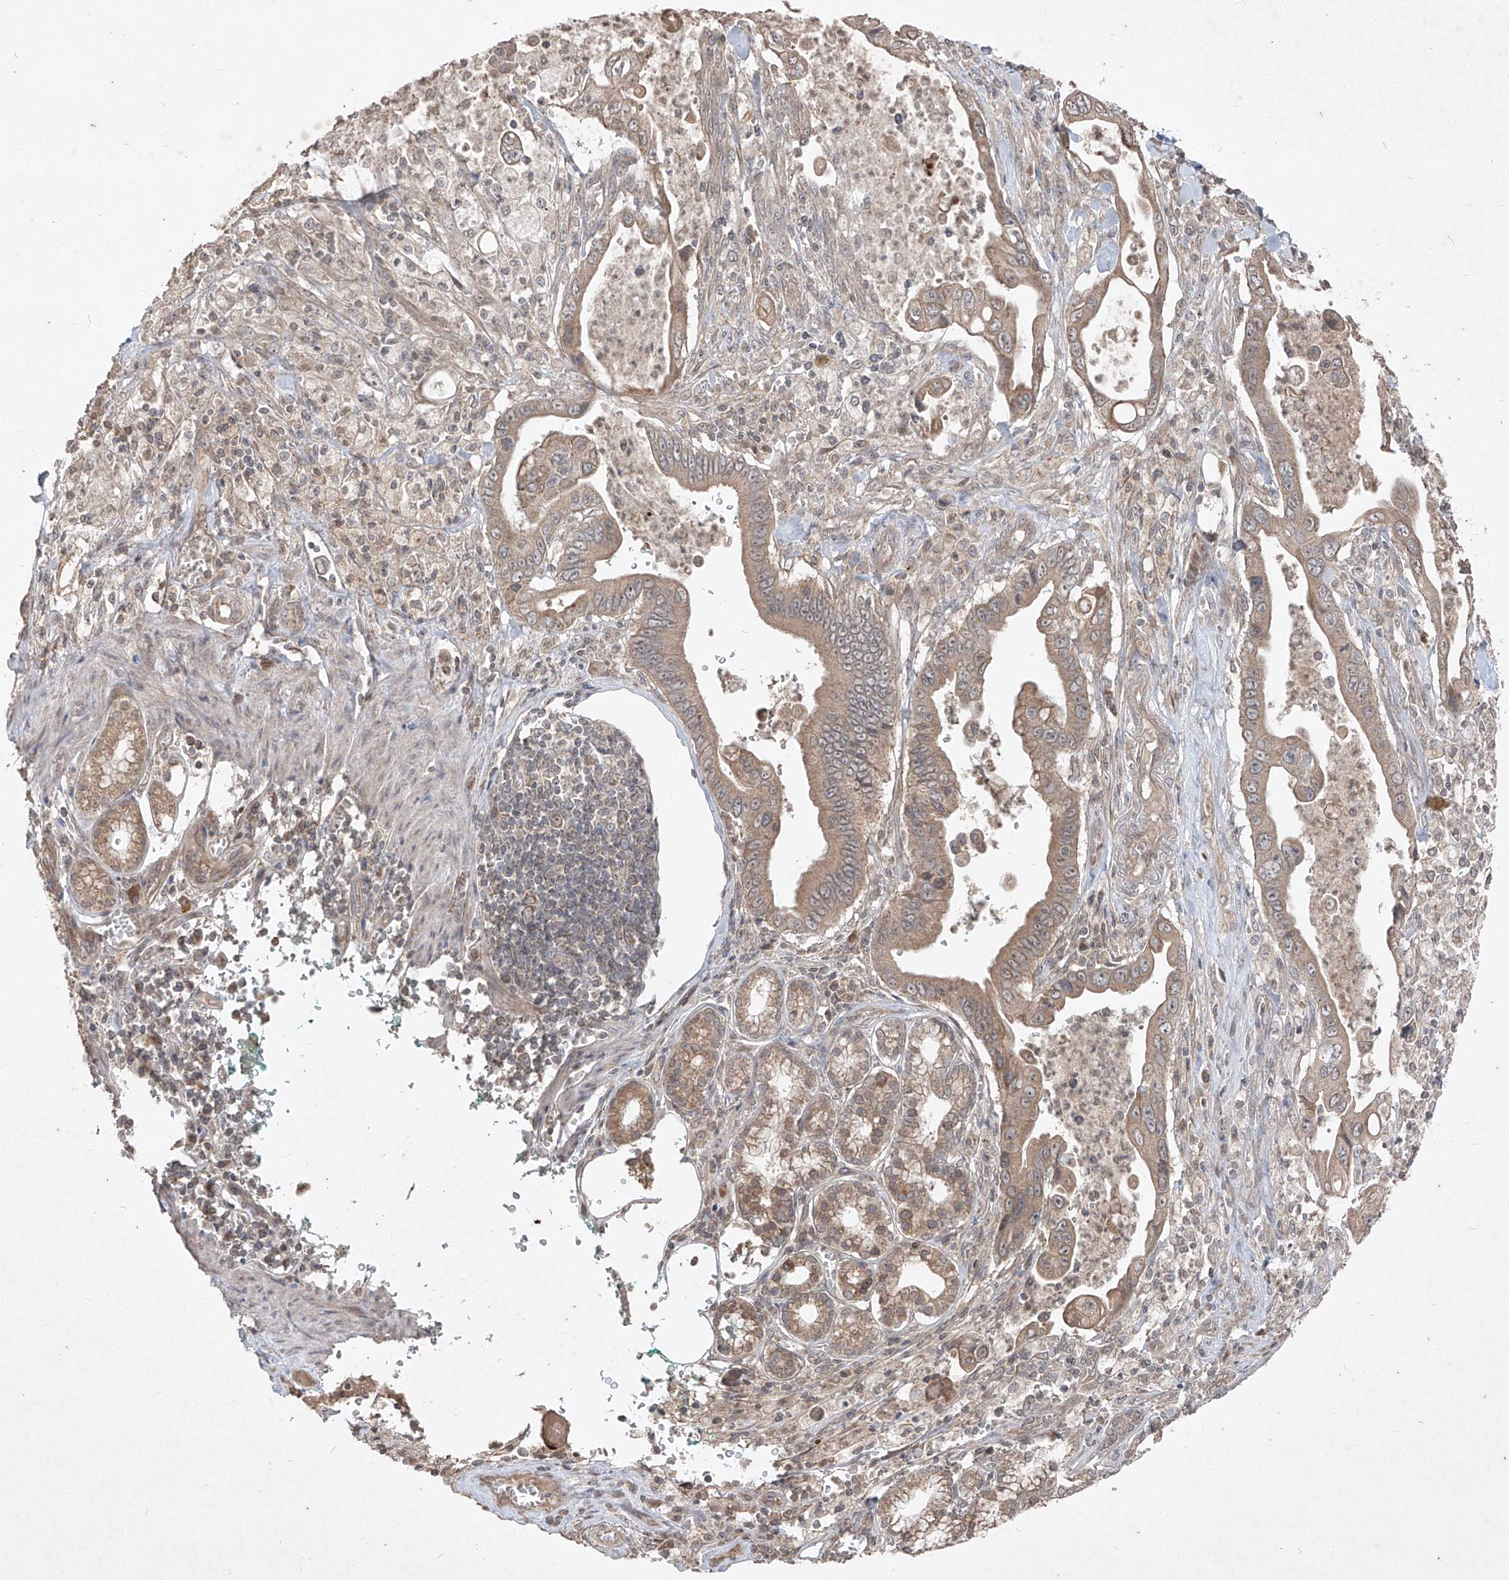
{"staining": {"intensity": "moderate", "quantity": ">75%", "location": "cytoplasmic/membranous"}, "tissue": "pancreatic cancer", "cell_type": "Tumor cells", "image_type": "cancer", "snomed": [{"axis": "morphology", "description": "Adenocarcinoma, NOS"}, {"axis": "topography", "description": "Pancreas"}], "caption": "A photomicrograph of human pancreatic cancer stained for a protein exhibits moderate cytoplasmic/membranous brown staining in tumor cells.", "gene": "ABCD3", "patient": {"sex": "male", "age": 78}}